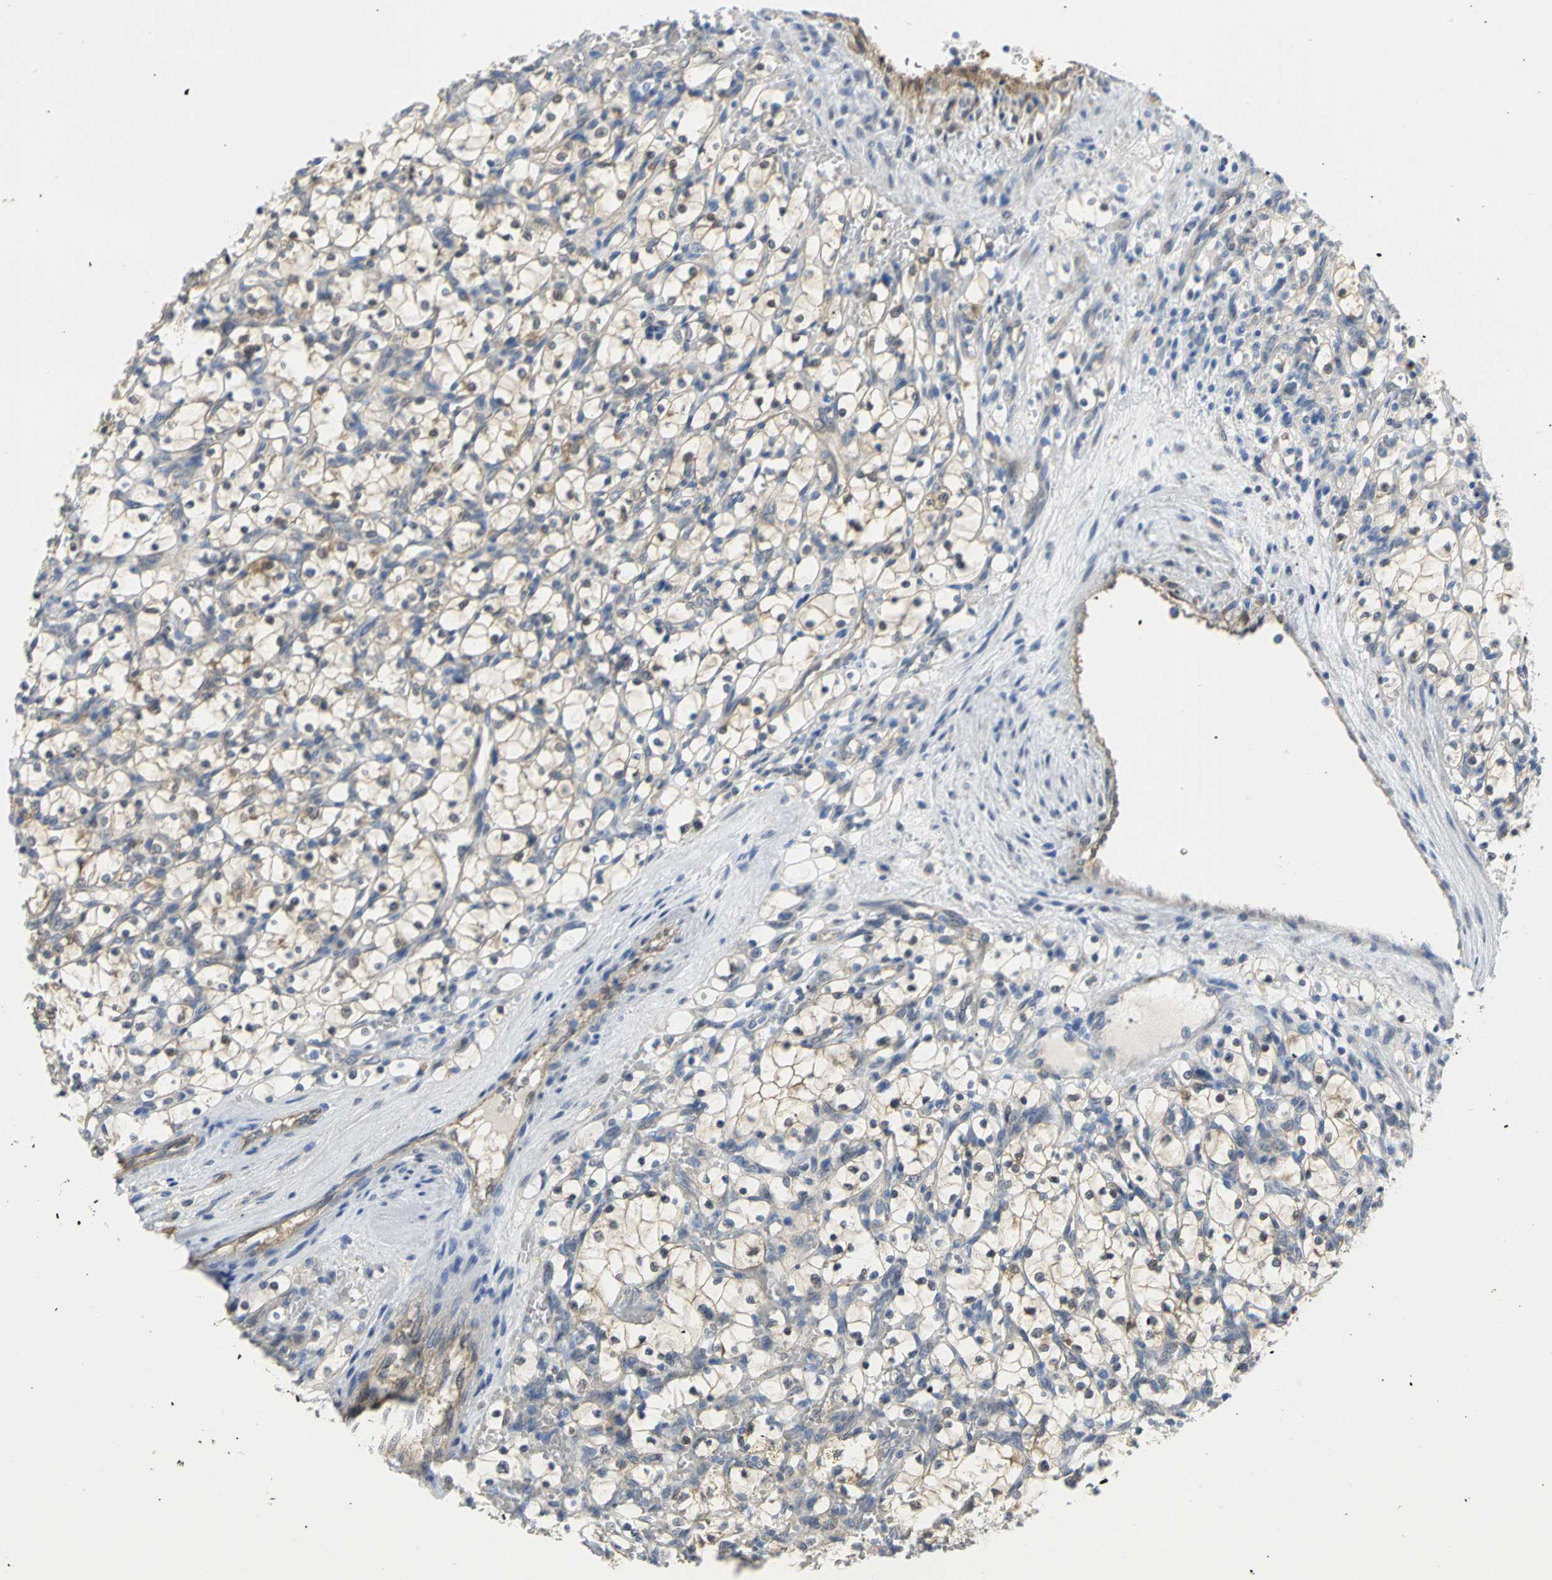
{"staining": {"intensity": "weak", "quantity": "<25%", "location": "cytoplasmic/membranous"}, "tissue": "renal cancer", "cell_type": "Tumor cells", "image_type": "cancer", "snomed": [{"axis": "morphology", "description": "Adenocarcinoma, NOS"}, {"axis": "topography", "description": "Kidney"}], "caption": "IHC image of neoplastic tissue: human renal cancer (adenocarcinoma) stained with DAB reveals no significant protein expression in tumor cells.", "gene": "PGM3", "patient": {"sex": "female", "age": 69}}